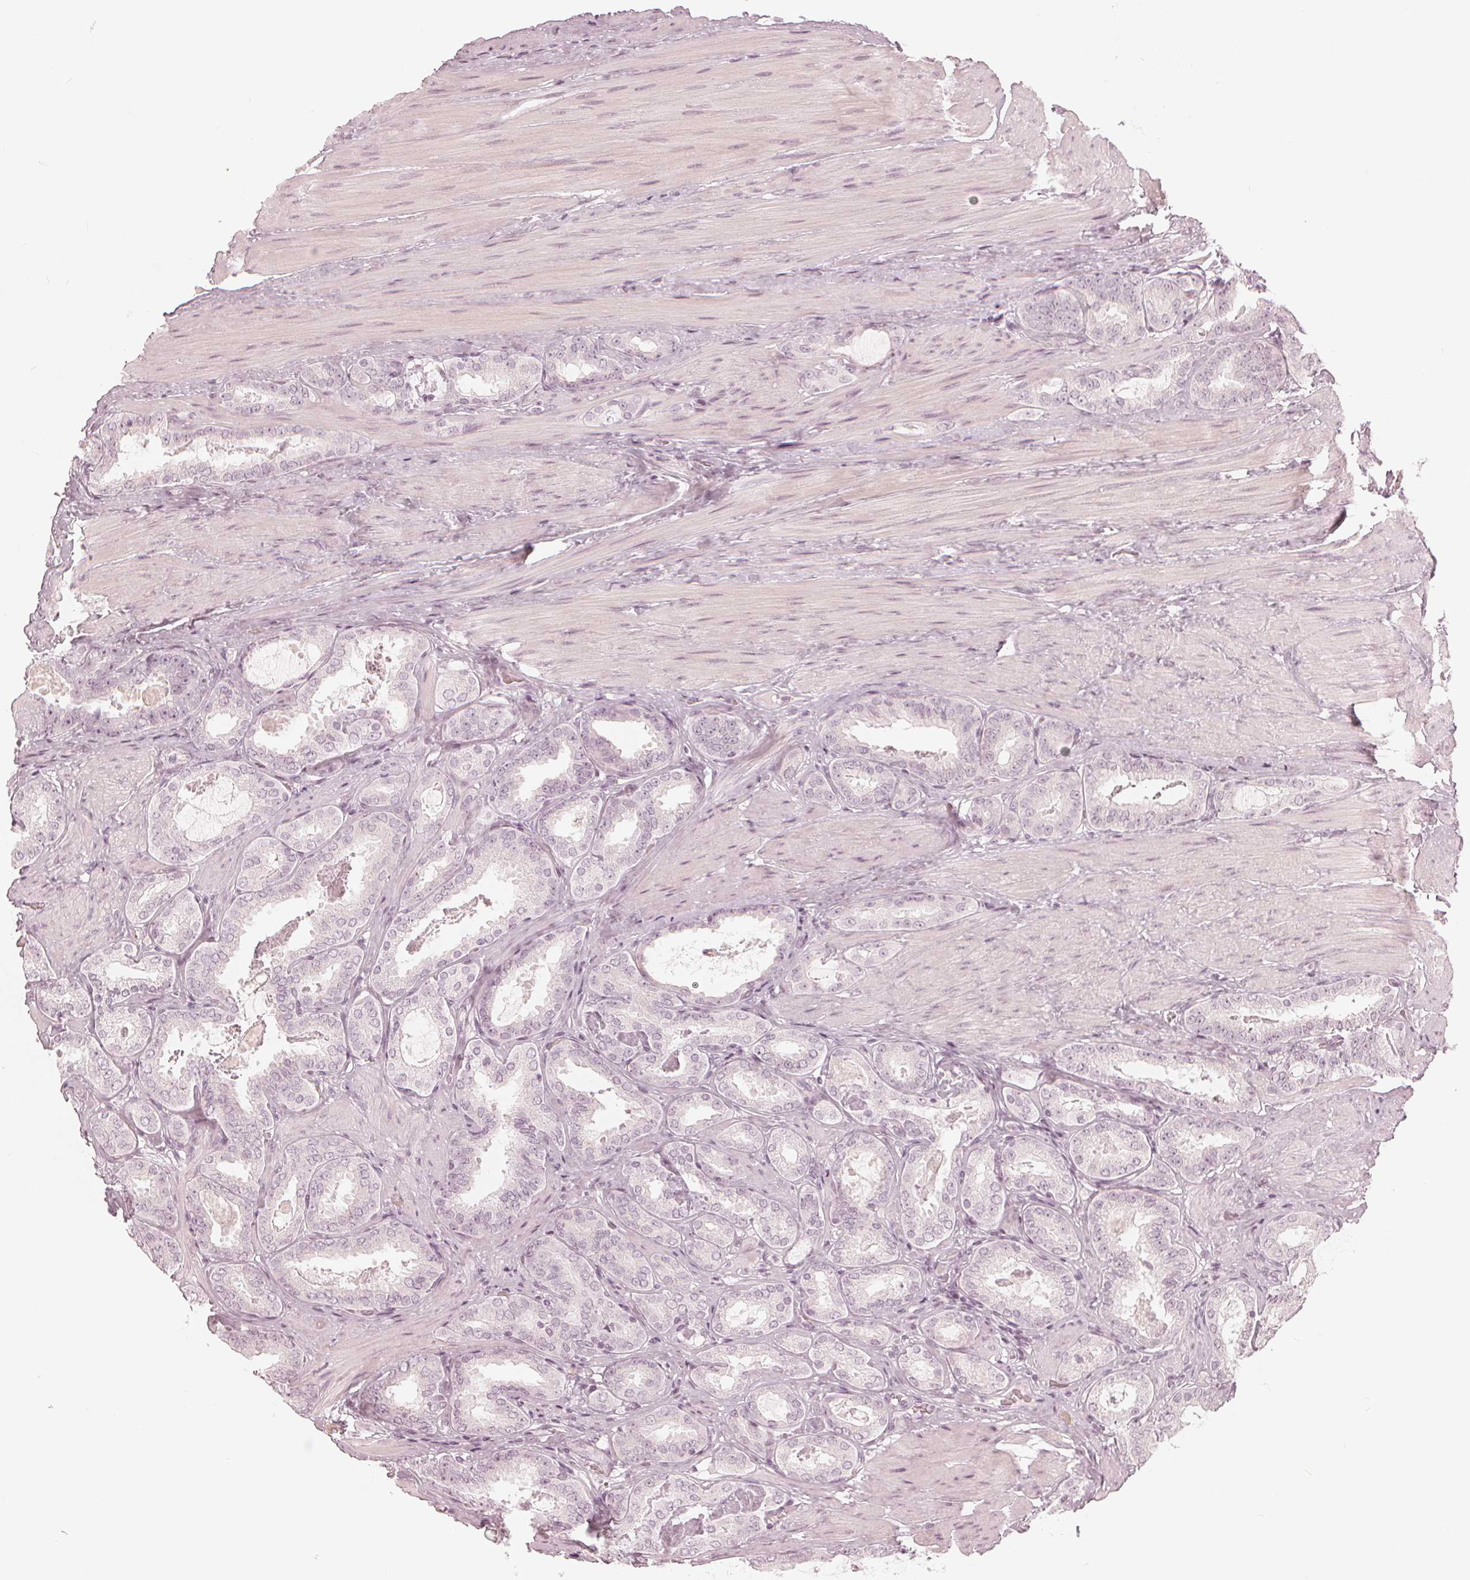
{"staining": {"intensity": "negative", "quantity": "none", "location": "none"}, "tissue": "prostate cancer", "cell_type": "Tumor cells", "image_type": "cancer", "snomed": [{"axis": "morphology", "description": "Adenocarcinoma, High grade"}, {"axis": "topography", "description": "Prostate"}], "caption": "Image shows no protein staining in tumor cells of prostate cancer (adenocarcinoma (high-grade)) tissue.", "gene": "PAEP", "patient": {"sex": "male", "age": 63}}